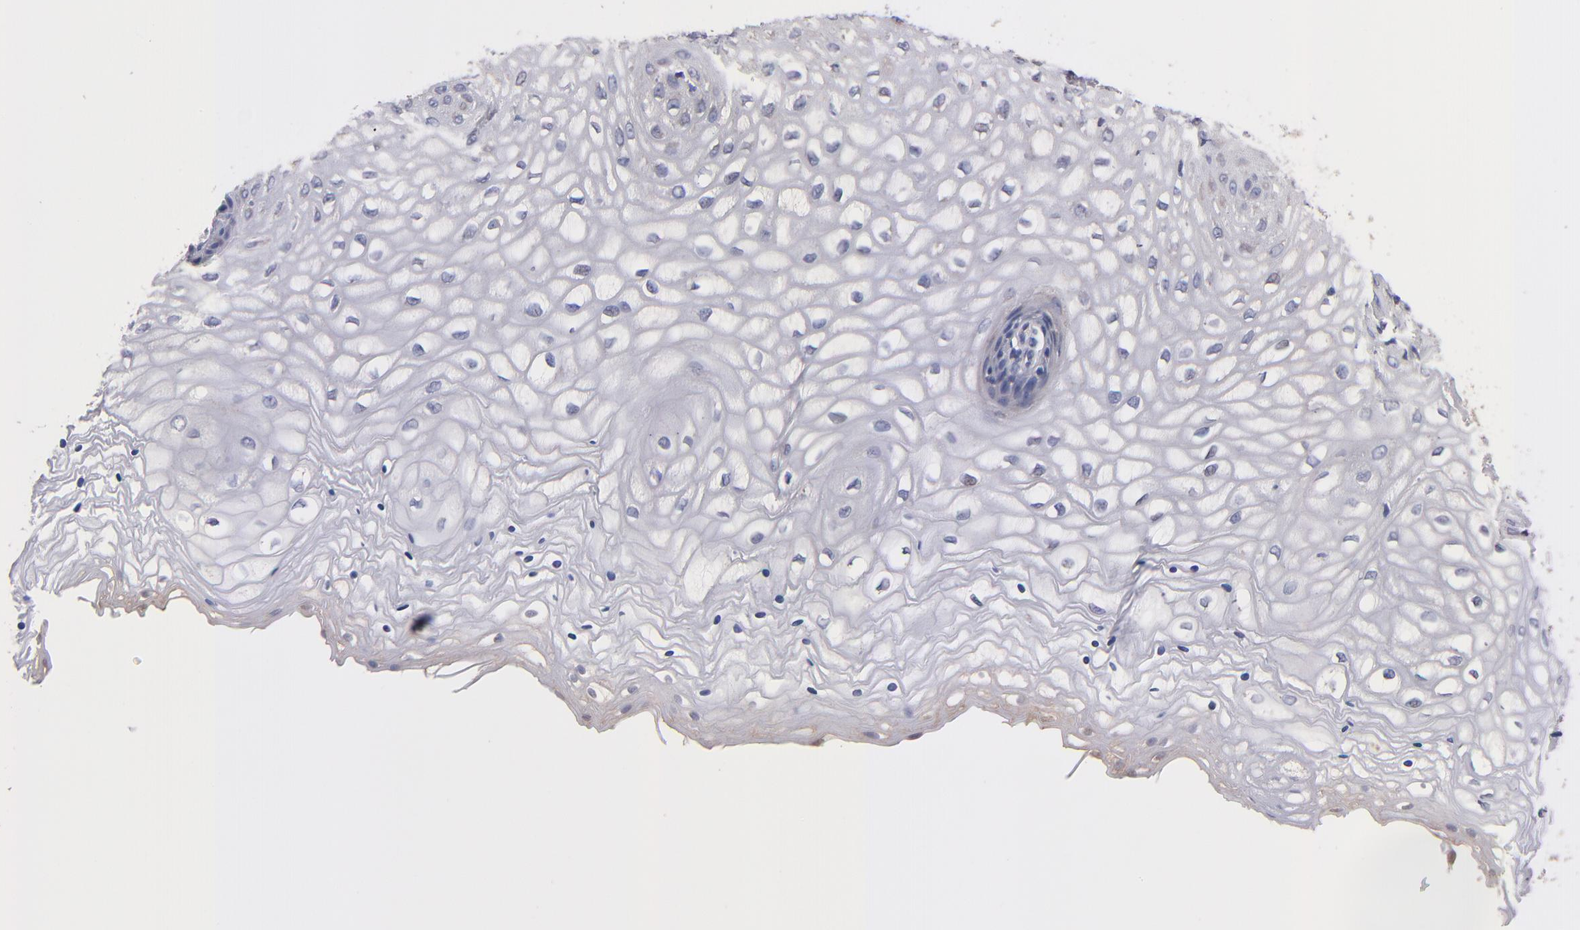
{"staining": {"intensity": "weak", "quantity": "<25%", "location": "cytoplasmic/membranous"}, "tissue": "vagina", "cell_type": "Squamous epithelial cells", "image_type": "normal", "snomed": [{"axis": "morphology", "description": "Normal tissue, NOS"}, {"axis": "topography", "description": "Vagina"}], "caption": "A photomicrograph of vagina stained for a protein demonstrates no brown staining in squamous epithelial cells. (DAB IHC, high magnification).", "gene": "DACT1", "patient": {"sex": "female", "age": 34}}